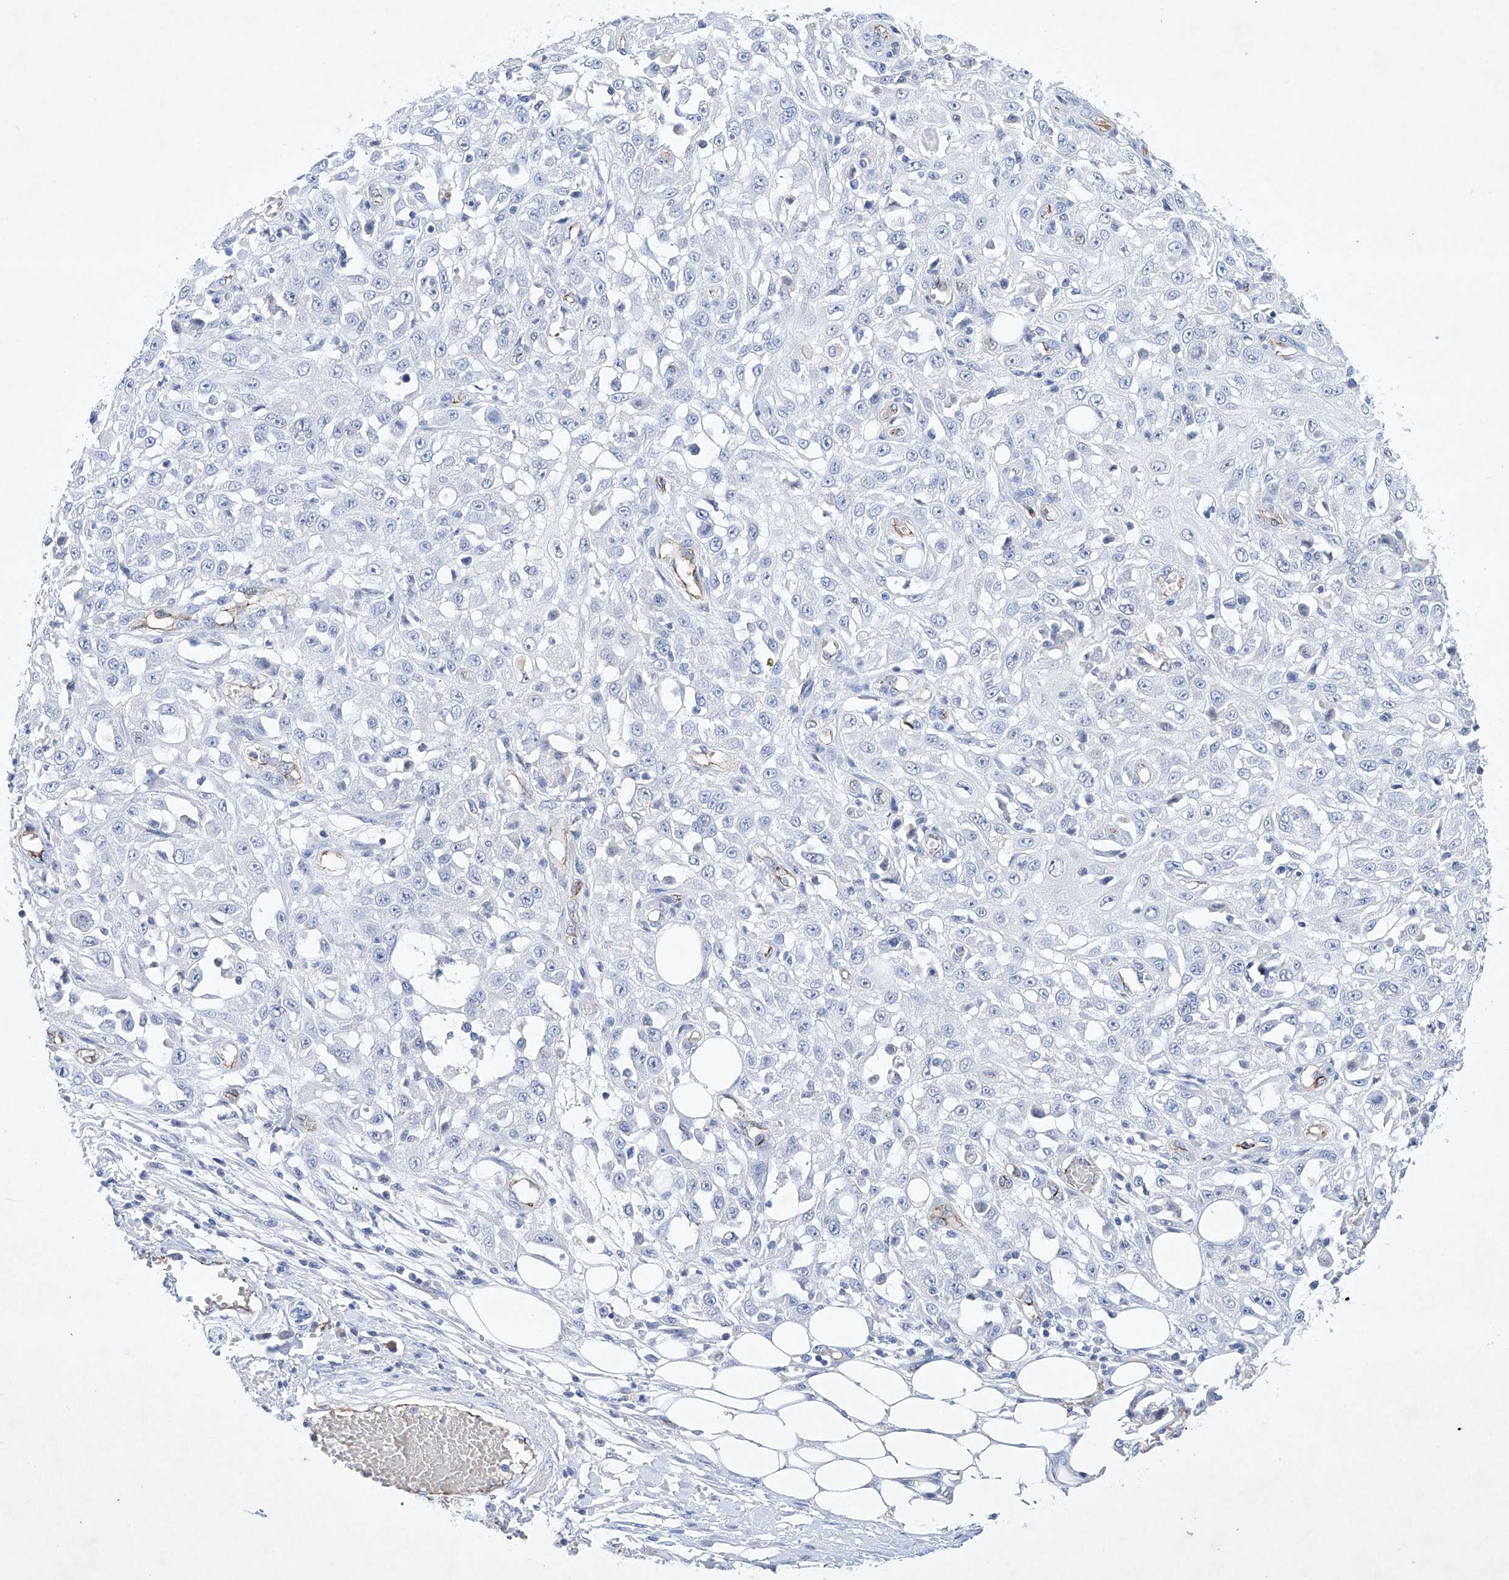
{"staining": {"intensity": "negative", "quantity": "none", "location": "none"}, "tissue": "skin cancer", "cell_type": "Tumor cells", "image_type": "cancer", "snomed": [{"axis": "morphology", "description": "Squamous cell carcinoma, NOS"}, {"axis": "morphology", "description": "Squamous cell carcinoma, metastatic, NOS"}, {"axis": "topography", "description": "Skin"}, {"axis": "topography", "description": "Lymph node"}], "caption": "The histopathology image shows no significant positivity in tumor cells of skin metastatic squamous cell carcinoma.", "gene": "ETV7", "patient": {"sex": "male", "age": 75}}